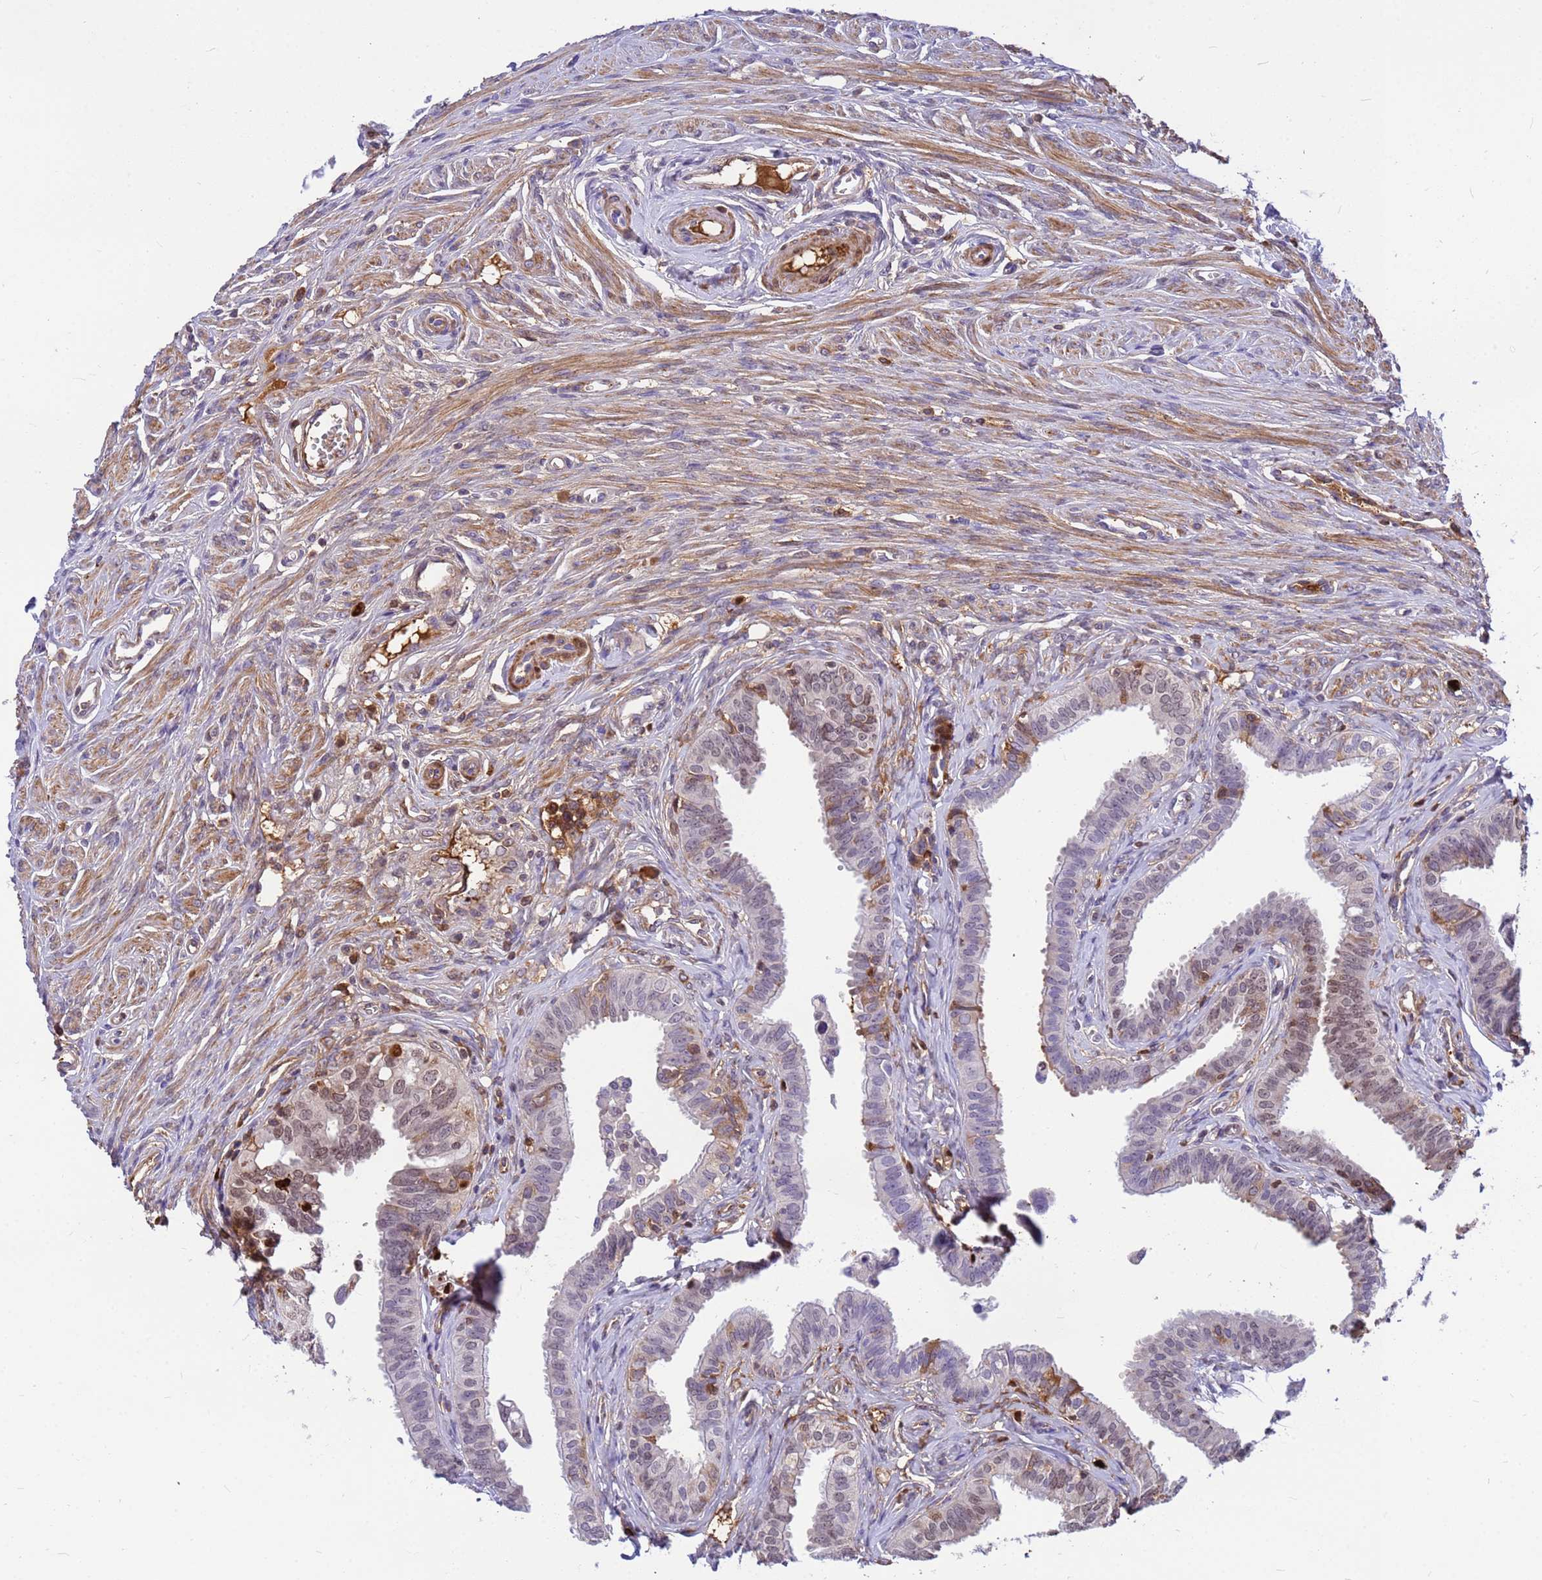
{"staining": {"intensity": "weak", "quantity": "<25%", "location": "cytoplasmic/membranous,nuclear"}, "tissue": "fallopian tube", "cell_type": "Glandular cells", "image_type": "normal", "snomed": [{"axis": "morphology", "description": "Normal tissue, NOS"}, {"axis": "morphology", "description": "Carcinoma, NOS"}, {"axis": "topography", "description": "Fallopian tube"}, {"axis": "topography", "description": "Ovary"}], "caption": "Glandular cells are negative for protein expression in normal human fallopian tube.", "gene": "ORM1", "patient": {"sex": "female", "age": 59}}